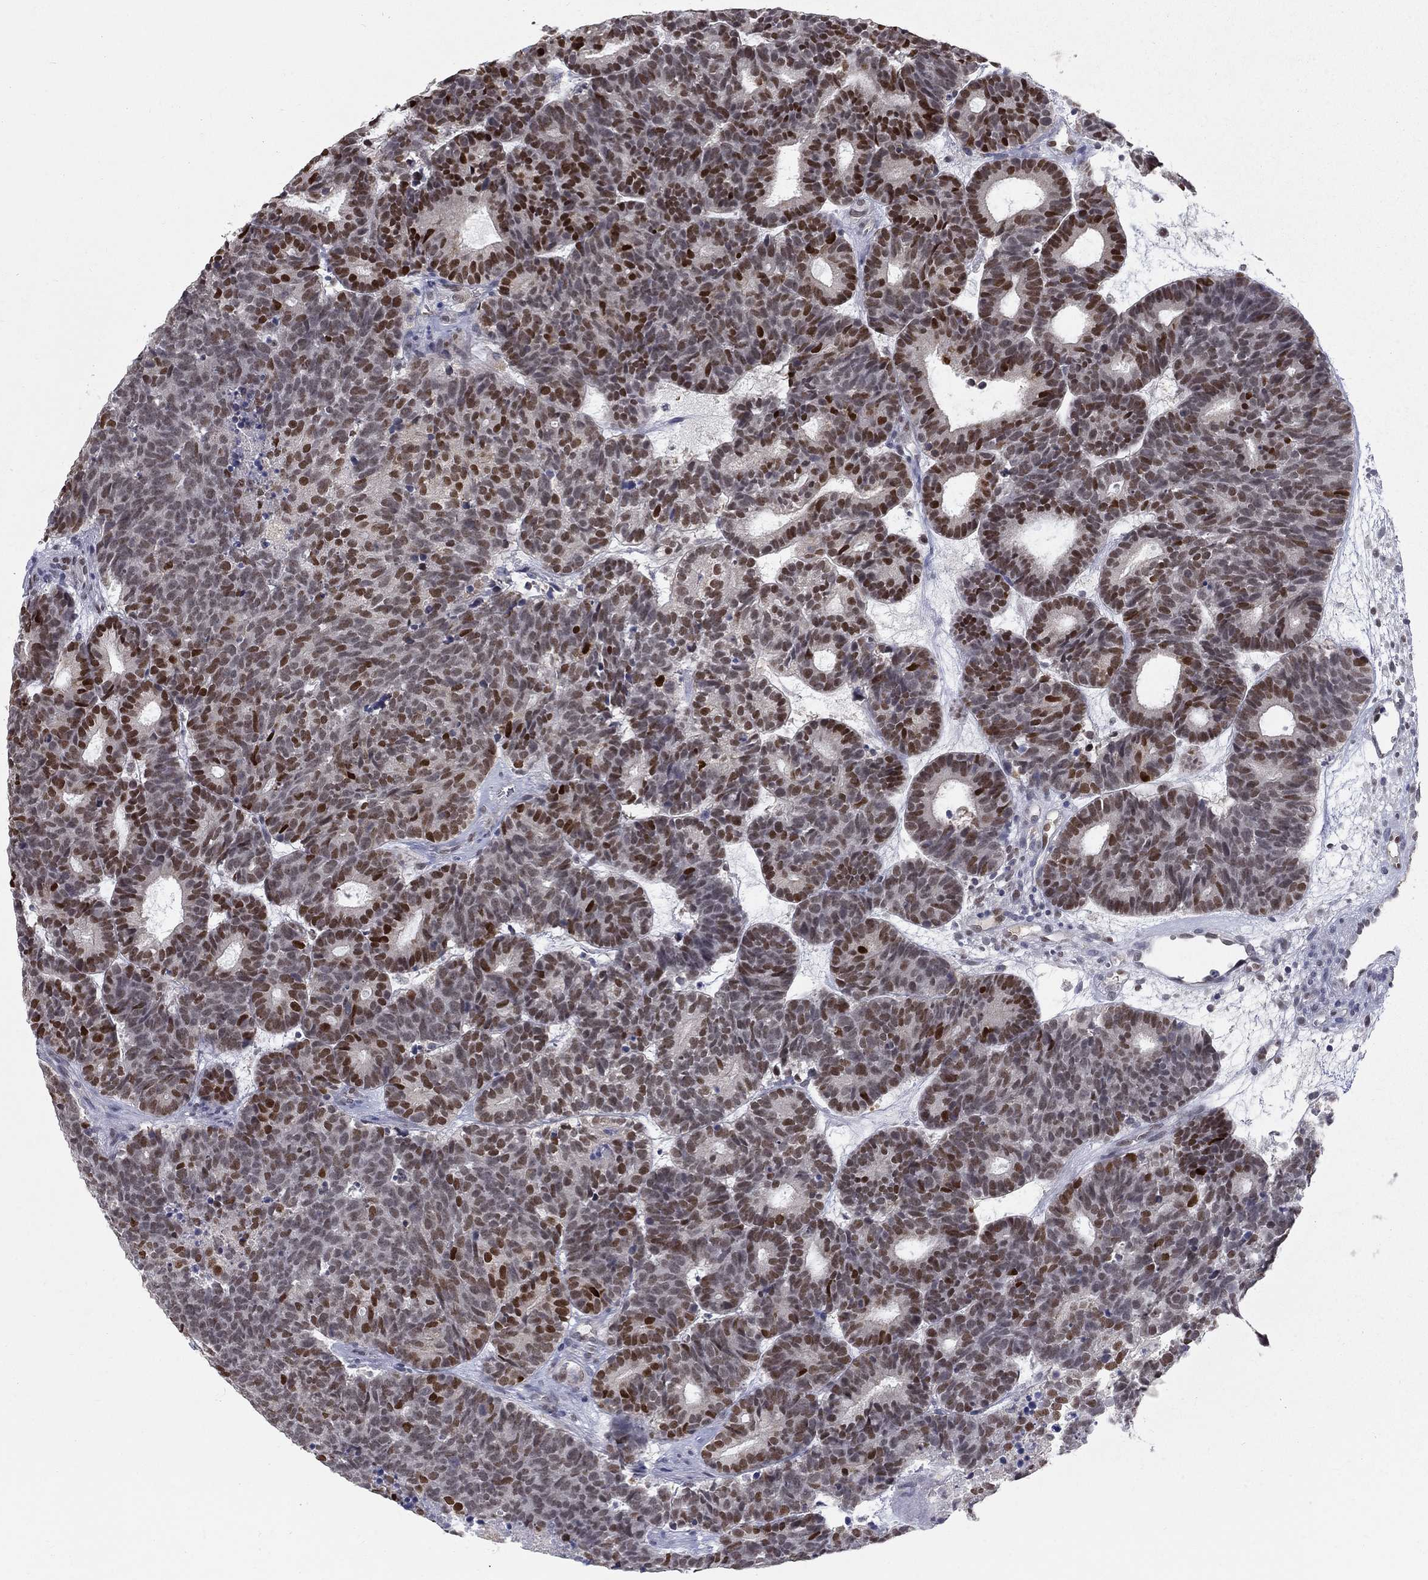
{"staining": {"intensity": "strong", "quantity": "25%-75%", "location": "nuclear"}, "tissue": "head and neck cancer", "cell_type": "Tumor cells", "image_type": "cancer", "snomed": [{"axis": "morphology", "description": "Adenocarcinoma, NOS"}, {"axis": "topography", "description": "Head-Neck"}], "caption": "Human adenocarcinoma (head and neck) stained for a protein (brown) shows strong nuclear positive expression in about 25%-75% of tumor cells.", "gene": "GCFC2", "patient": {"sex": "female", "age": 81}}